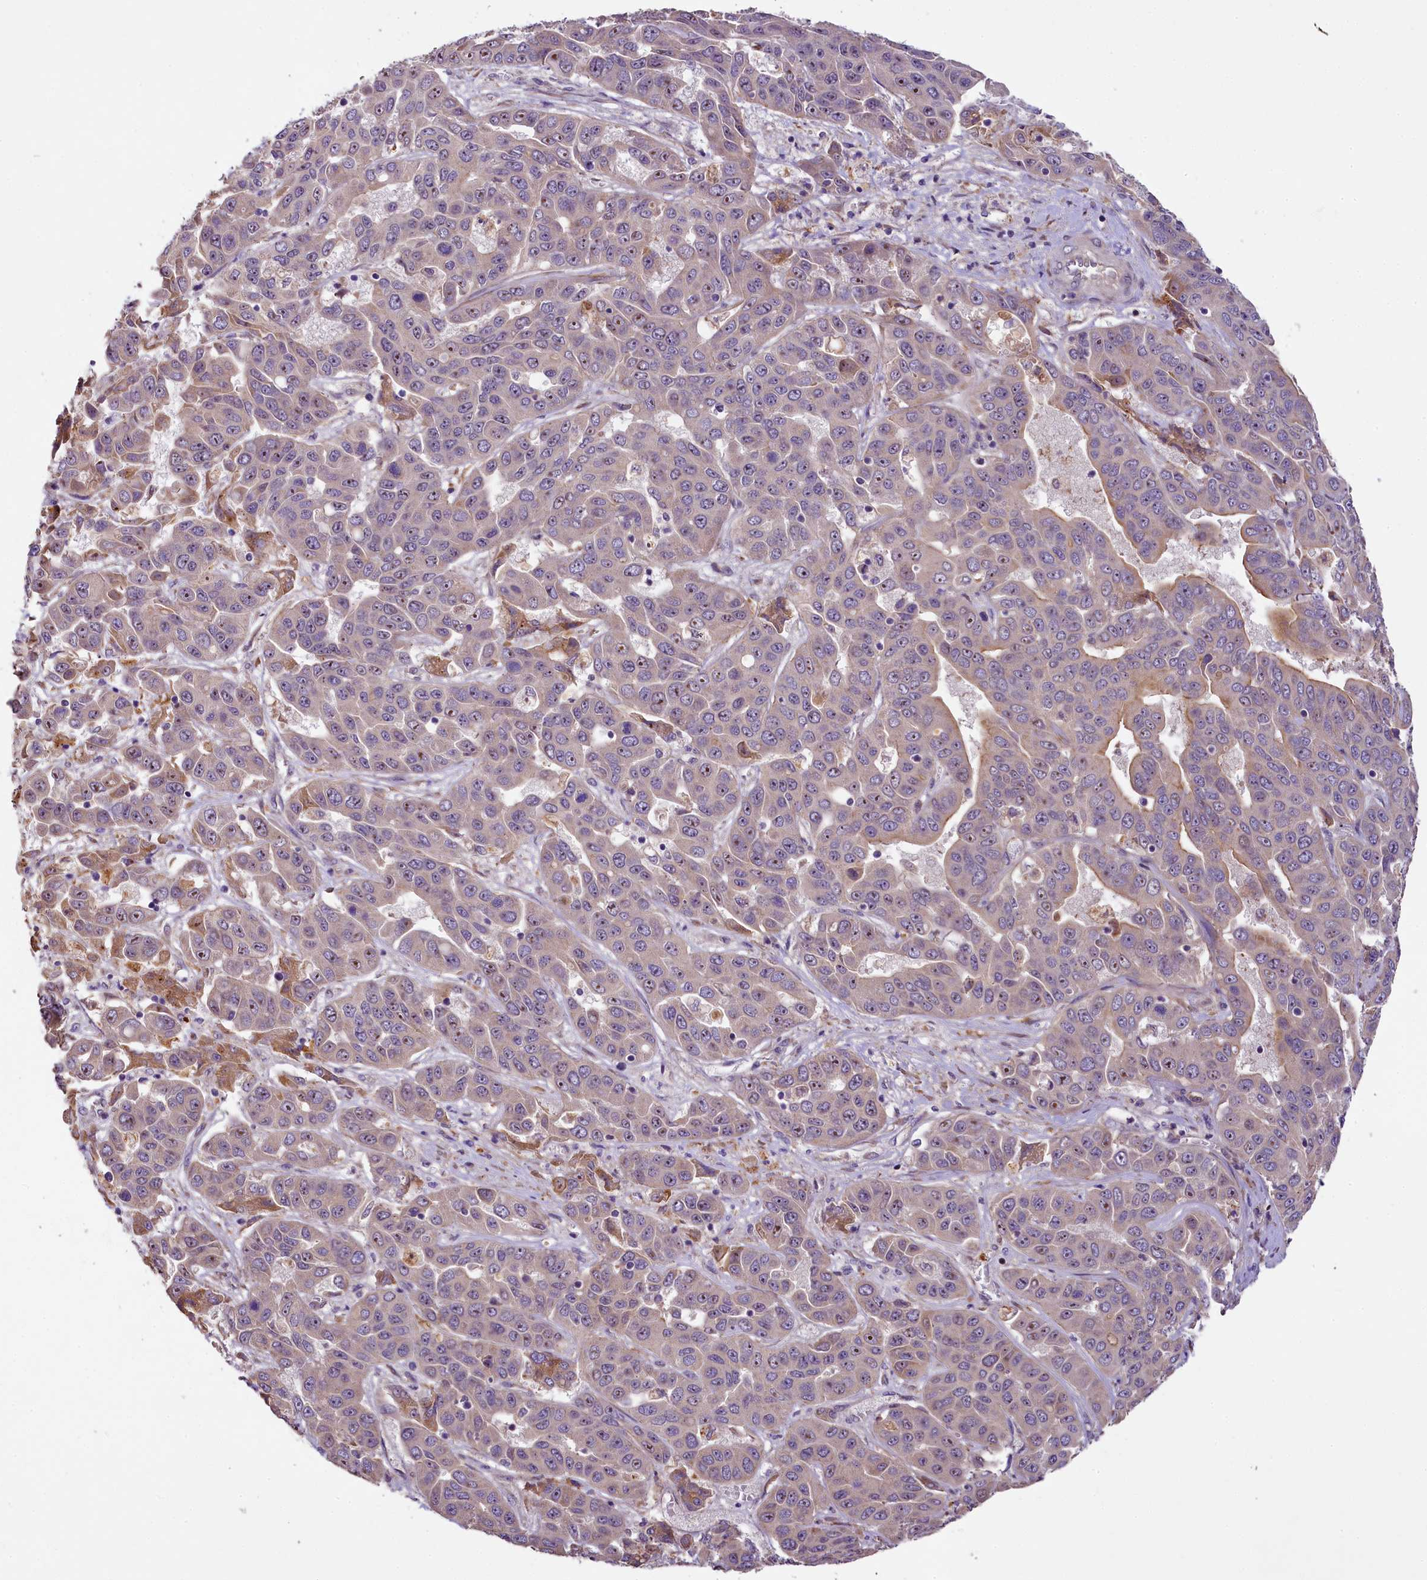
{"staining": {"intensity": "weak", "quantity": "25%-75%", "location": "nuclear"}, "tissue": "liver cancer", "cell_type": "Tumor cells", "image_type": "cancer", "snomed": [{"axis": "morphology", "description": "Cholangiocarcinoma"}, {"axis": "topography", "description": "Liver"}], "caption": "High-magnification brightfield microscopy of cholangiocarcinoma (liver) stained with DAB (3,3'-diaminobenzidine) (brown) and counterstained with hematoxylin (blue). tumor cells exhibit weak nuclear expression is seen in about25%-75% of cells.", "gene": "UBXN6", "patient": {"sex": "female", "age": 52}}